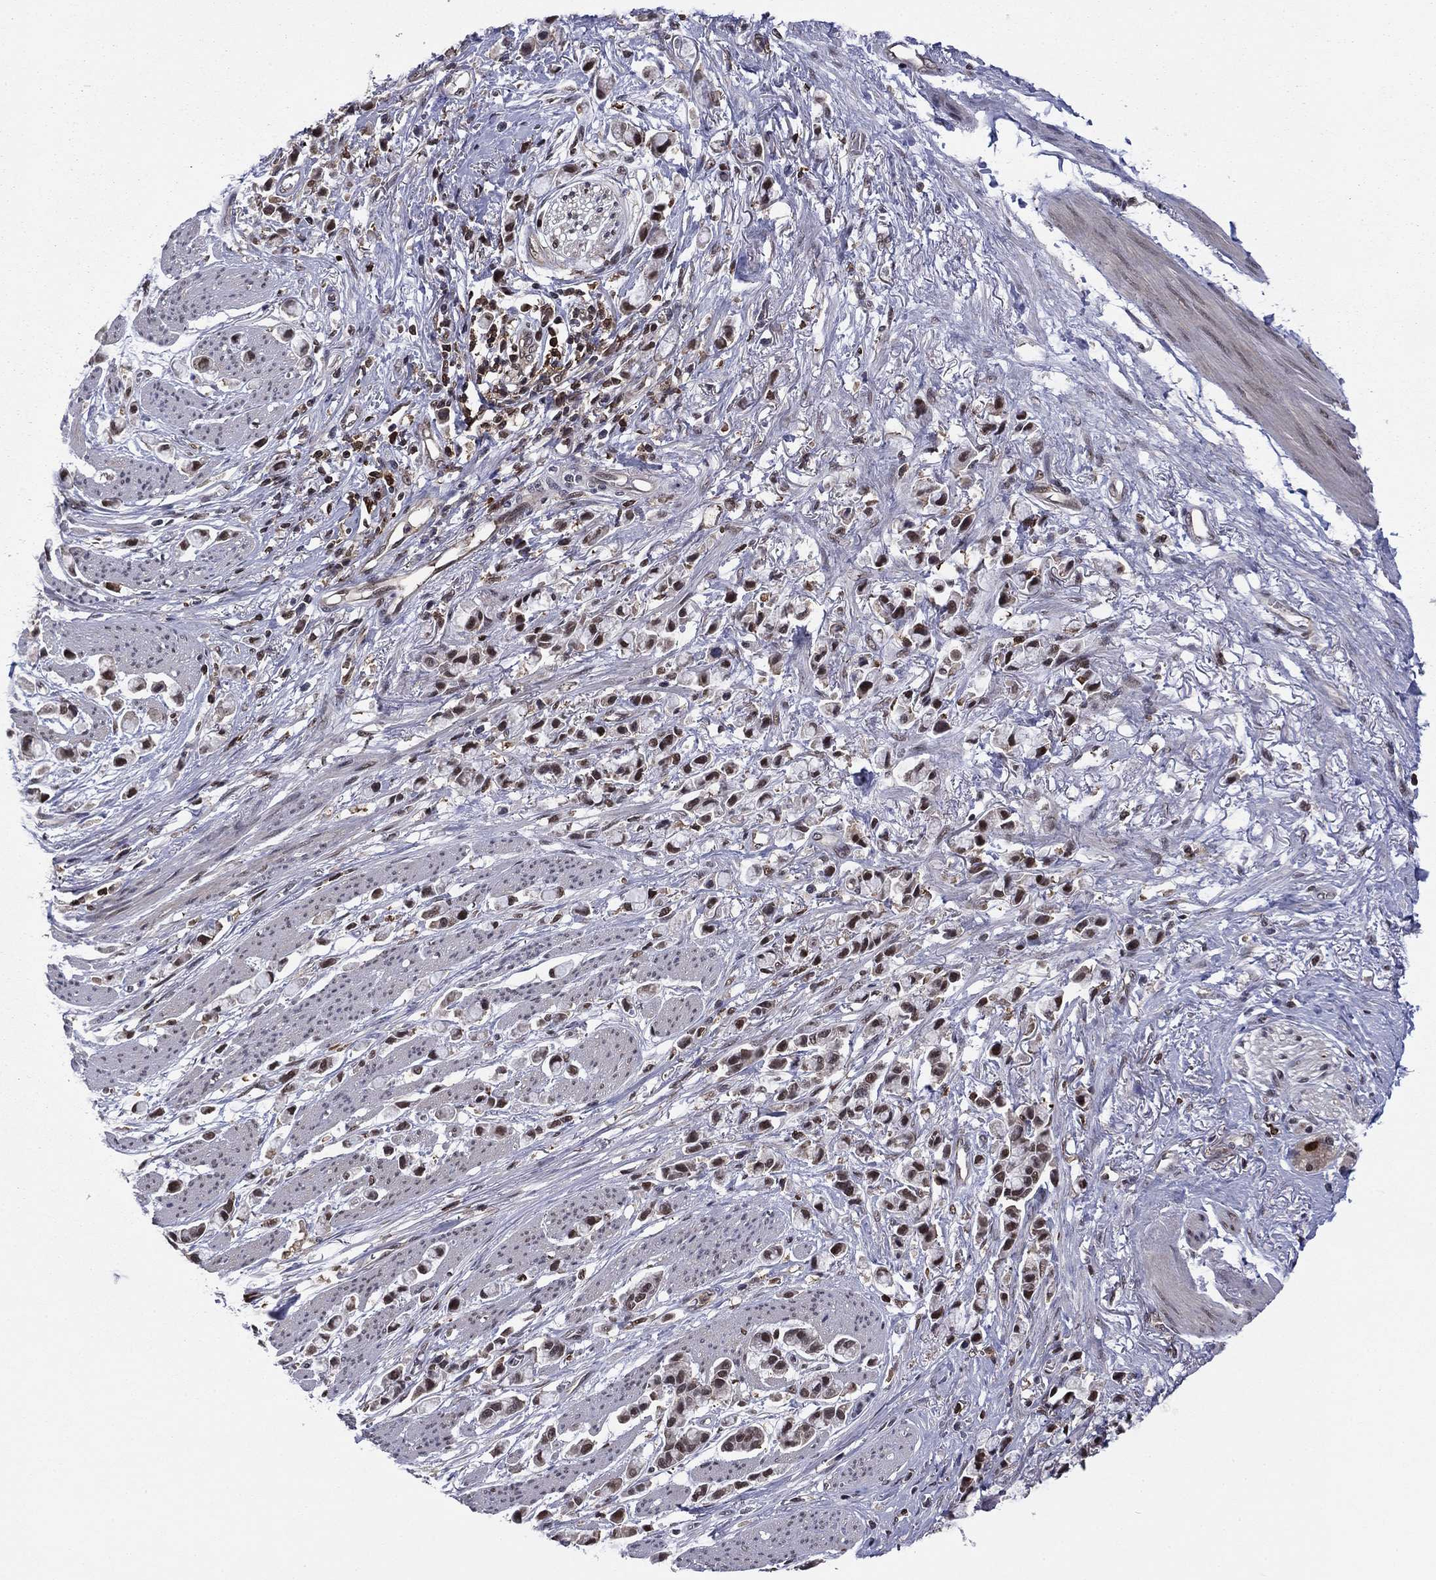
{"staining": {"intensity": "moderate", "quantity": ">75%", "location": "nuclear"}, "tissue": "stomach cancer", "cell_type": "Tumor cells", "image_type": "cancer", "snomed": [{"axis": "morphology", "description": "Adenocarcinoma, NOS"}, {"axis": "topography", "description": "Stomach"}], "caption": "Adenocarcinoma (stomach) tissue exhibits moderate nuclear positivity in about >75% of tumor cells", "gene": "PSMD2", "patient": {"sex": "female", "age": 81}}